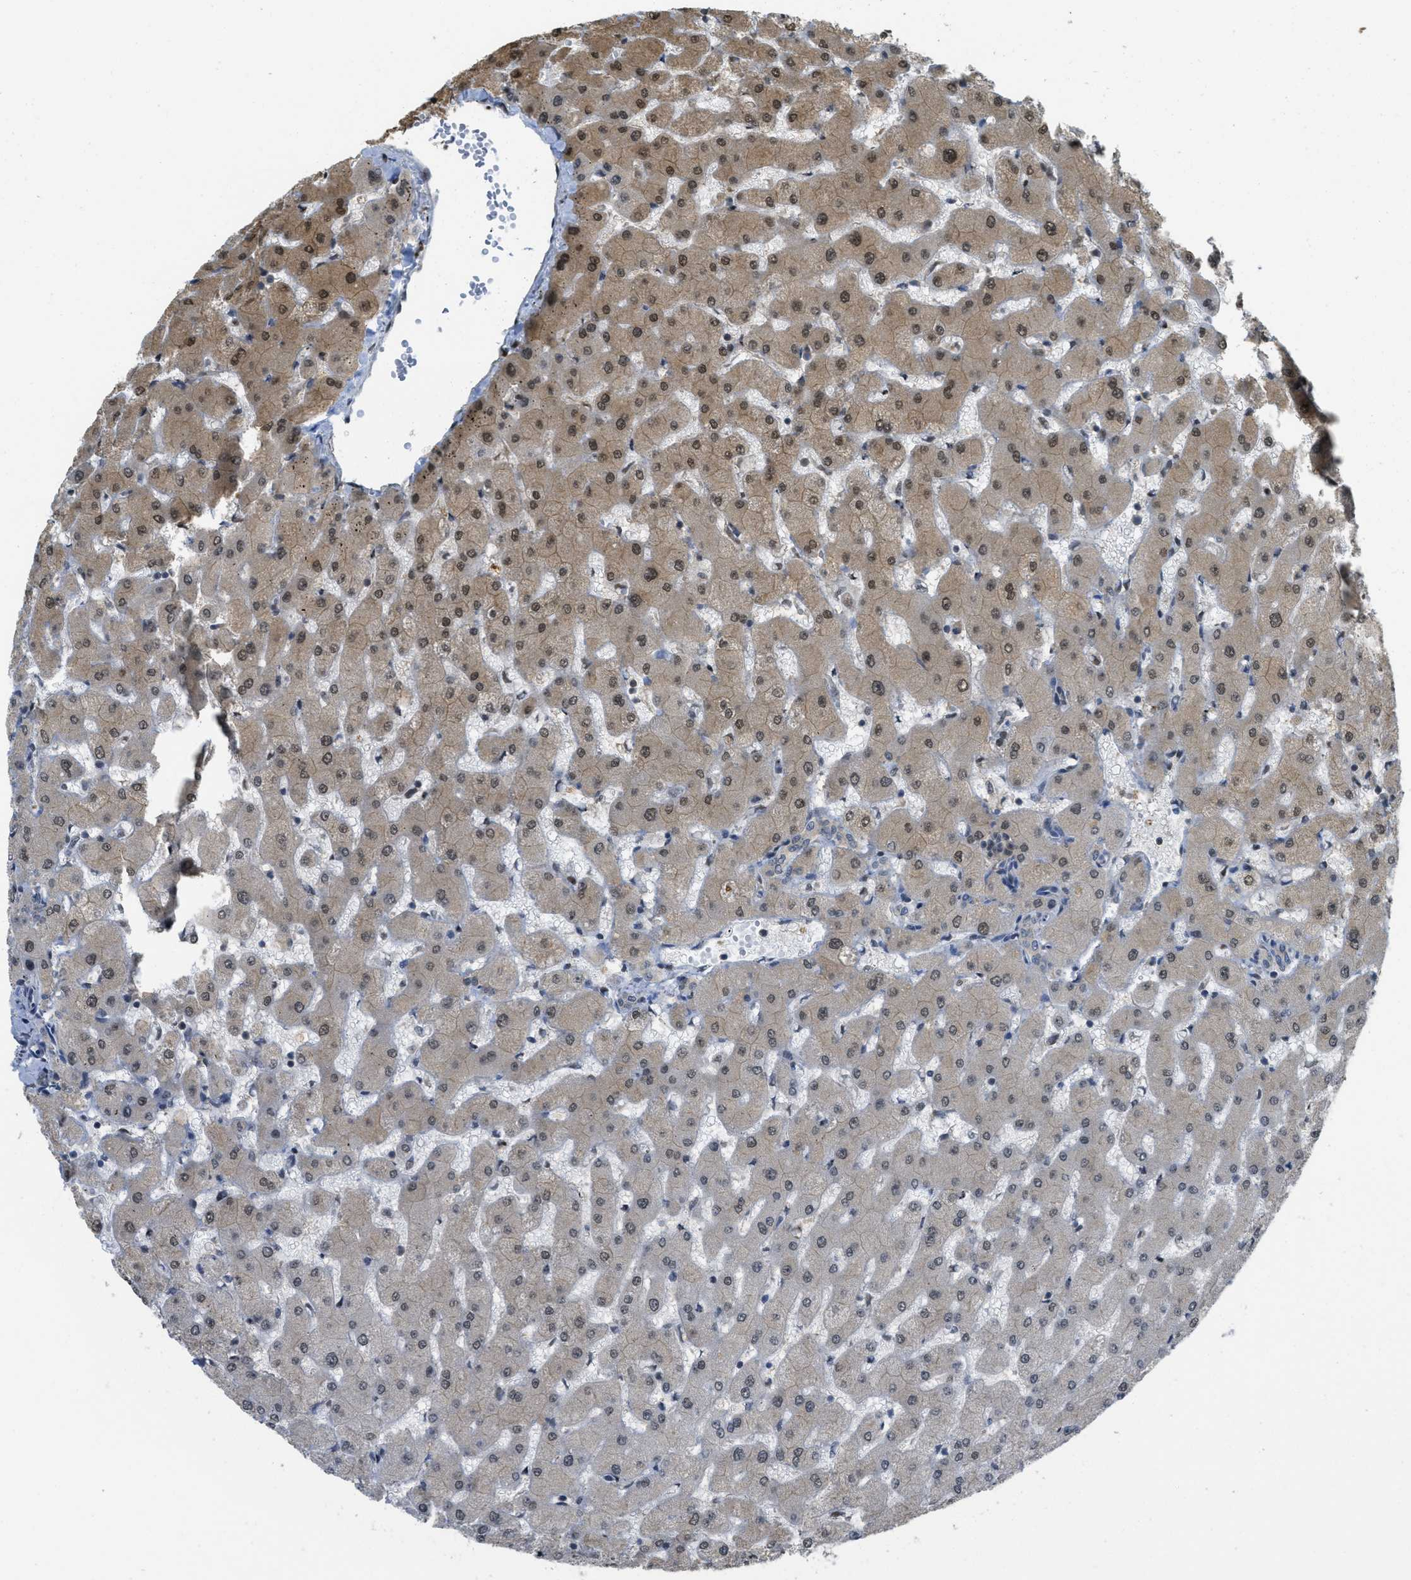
{"staining": {"intensity": "moderate", "quantity": ">75%", "location": "cytoplasmic/membranous"}, "tissue": "liver", "cell_type": "Cholangiocytes", "image_type": "normal", "snomed": [{"axis": "morphology", "description": "Normal tissue, NOS"}, {"axis": "topography", "description": "Liver"}], "caption": "DAB (3,3'-diaminobenzidine) immunohistochemical staining of normal human liver reveals moderate cytoplasmic/membranous protein expression in about >75% of cholangiocytes. The staining was performed using DAB, with brown indicating positive protein expression. Nuclei are stained blue with hematoxylin.", "gene": "PSMC5", "patient": {"sex": "female", "age": 63}}